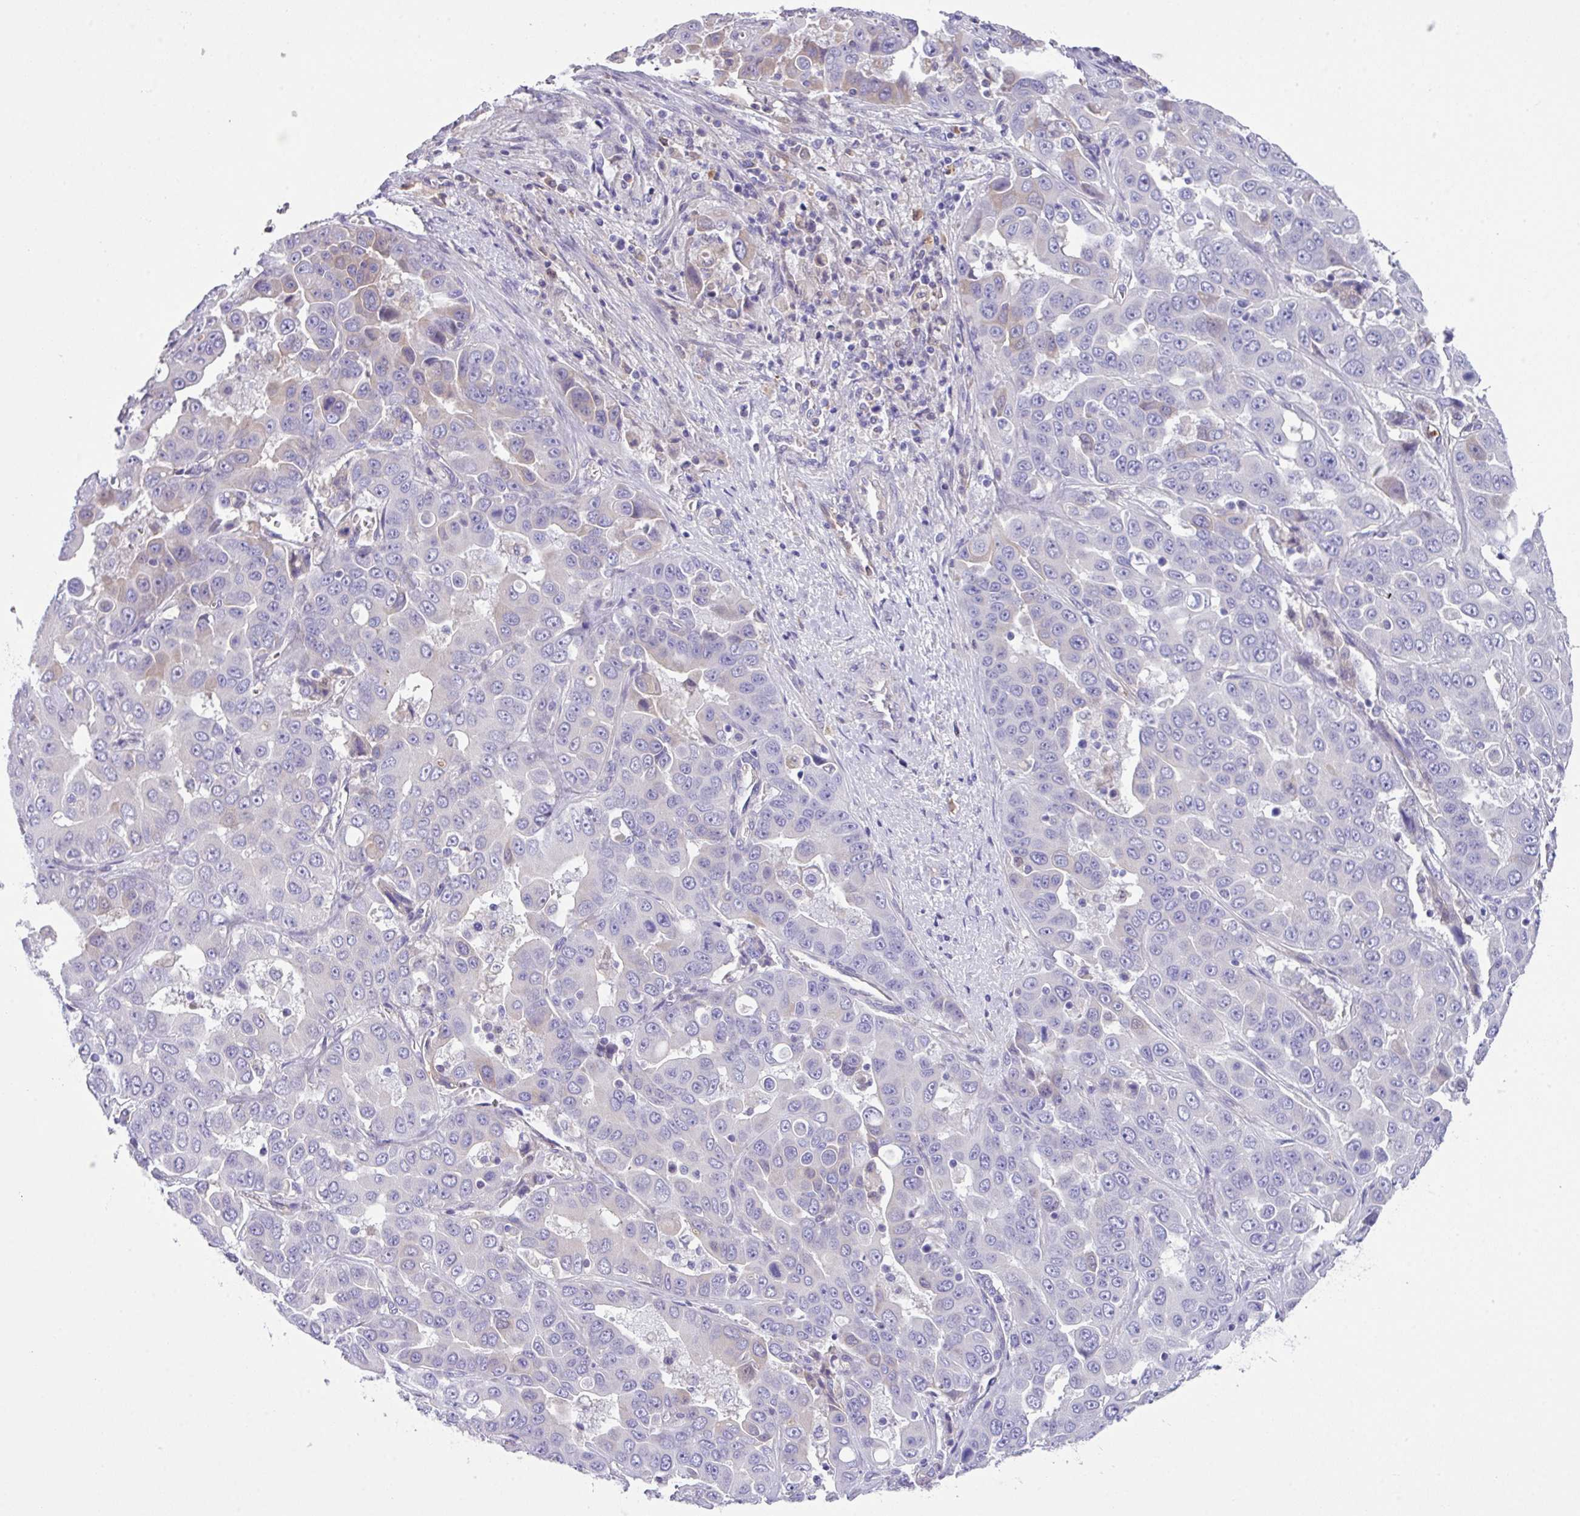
{"staining": {"intensity": "negative", "quantity": "none", "location": "none"}, "tissue": "liver cancer", "cell_type": "Tumor cells", "image_type": "cancer", "snomed": [{"axis": "morphology", "description": "Cholangiocarcinoma"}, {"axis": "topography", "description": "Liver"}], "caption": "This is an IHC photomicrograph of human liver cholangiocarcinoma. There is no expression in tumor cells.", "gene": "DNAL1", "patient": {"sex": "female", "age": 52}}